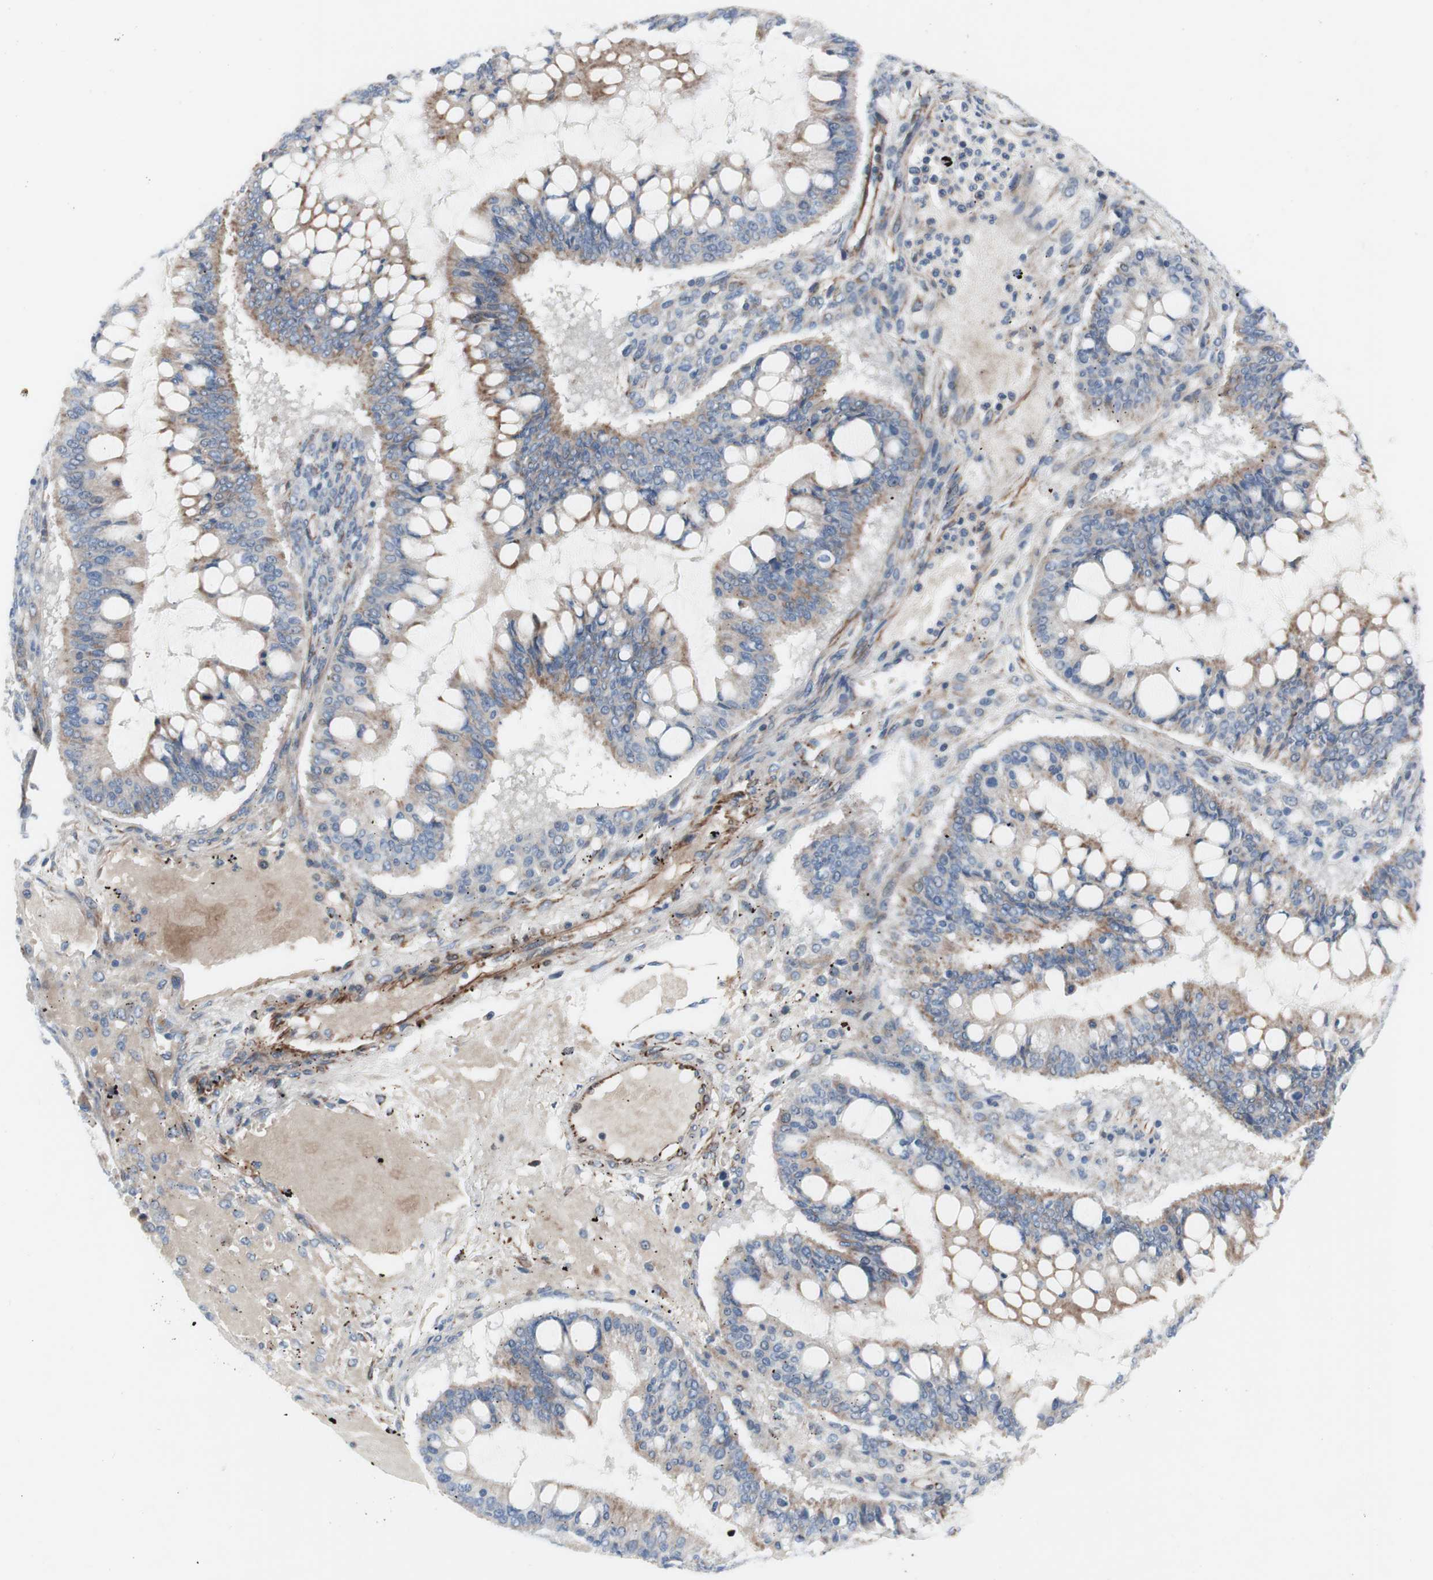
{"staining": {"intensity": "weak", "quantity": ">75%", "location": "cytoplasmic/membranous"}, "tissue": "ovarian cancer", "cell_type": "Tumor cells", "image_type": "cancer", "snomed": [{"axis": "morphology", "description": "Cystadenocarcinoma, mucinous, NOS"}, {"axis": "topography", "description": "Ovary"}], "caption": "Immunohistochemistry micrograph of neoplastic tissue: human ovarian cancer (mucinous cystadenocarcinoma) stained using IHC displays low levels of weak protein expression localized specifically in the cytoplasmic/membranous of tumor cells, appearing as a cytoplasmic/membranous brown color.", "gene": "AGPAT5", "patient": {"sex": "female", "age": 73}}